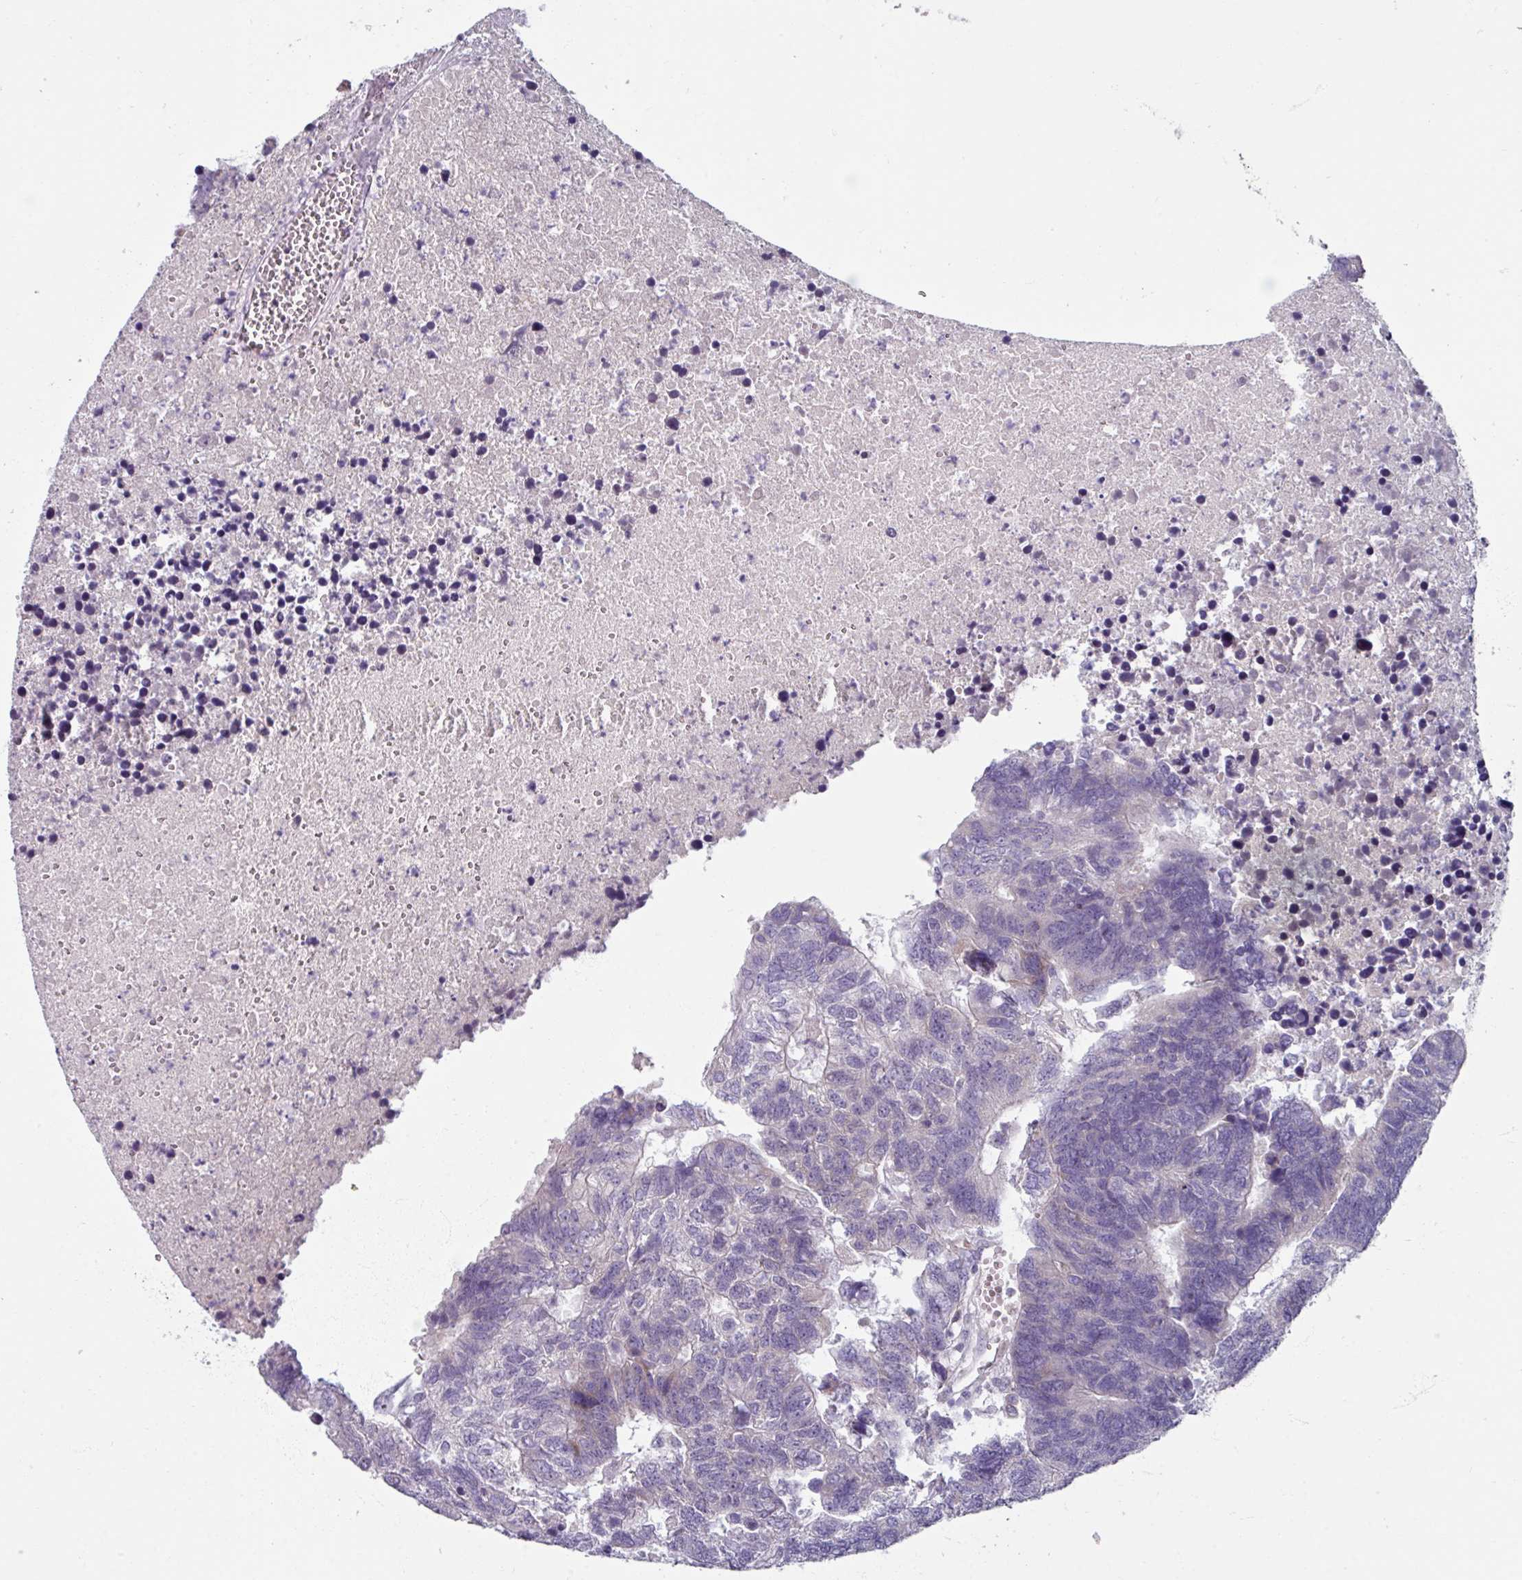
{"staining": {"intensity": "negative", "quantity": "none", "location": "none"}, "tissue": "colorectal cancer", "cell_type": "Tumor cells", "image_type": "cancer", "snomed": [{"axis": "morphology", "description": "Adenocarcinoma, NOS"}, {"axis": "topography", "description": "Colon"}], "caption": "Tumor cells show no significant staining in colorectal adenocarcinoma.", "gene": "SMIM11", "patient": {"sex": "female", "age": 48}}